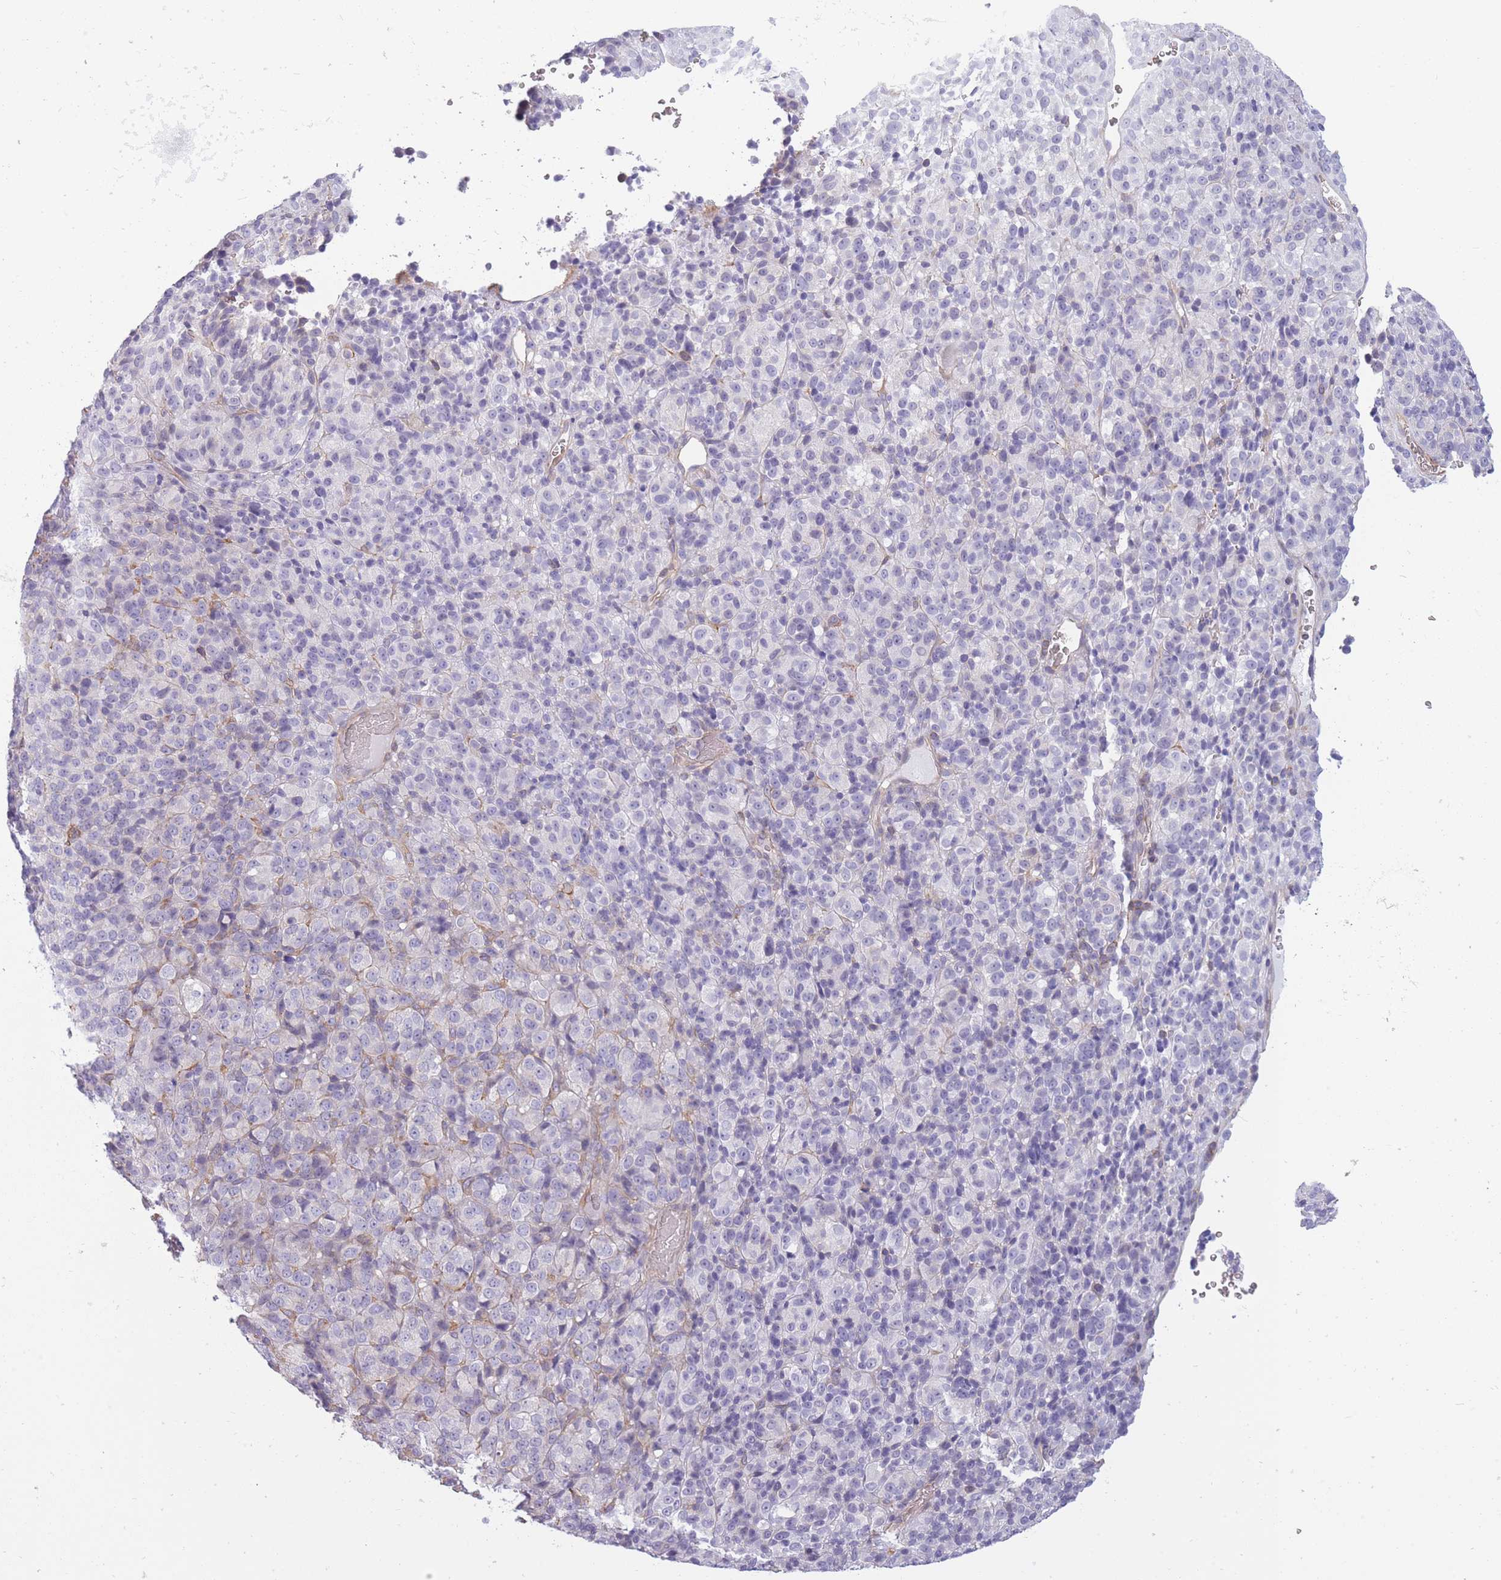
{"staining": {"intensity": "negative", "quantity": "none", "location": "none"}, "tissue": "melanoma", "cell_type": "Tumor cells", "image_type": "cancer", "snomed": [{"axis": "morphology", "description": "Malignant melanoma, Metastatic site"}, {"axis": "topography", "description": "Brain"}], "caption": "Malignant melanoma (metastatic site) was stained to show a protein in brown. There is no significant staining in tumor cells.", "gene": "ADD1", "patient": {"sex": "female", "age": 56}}